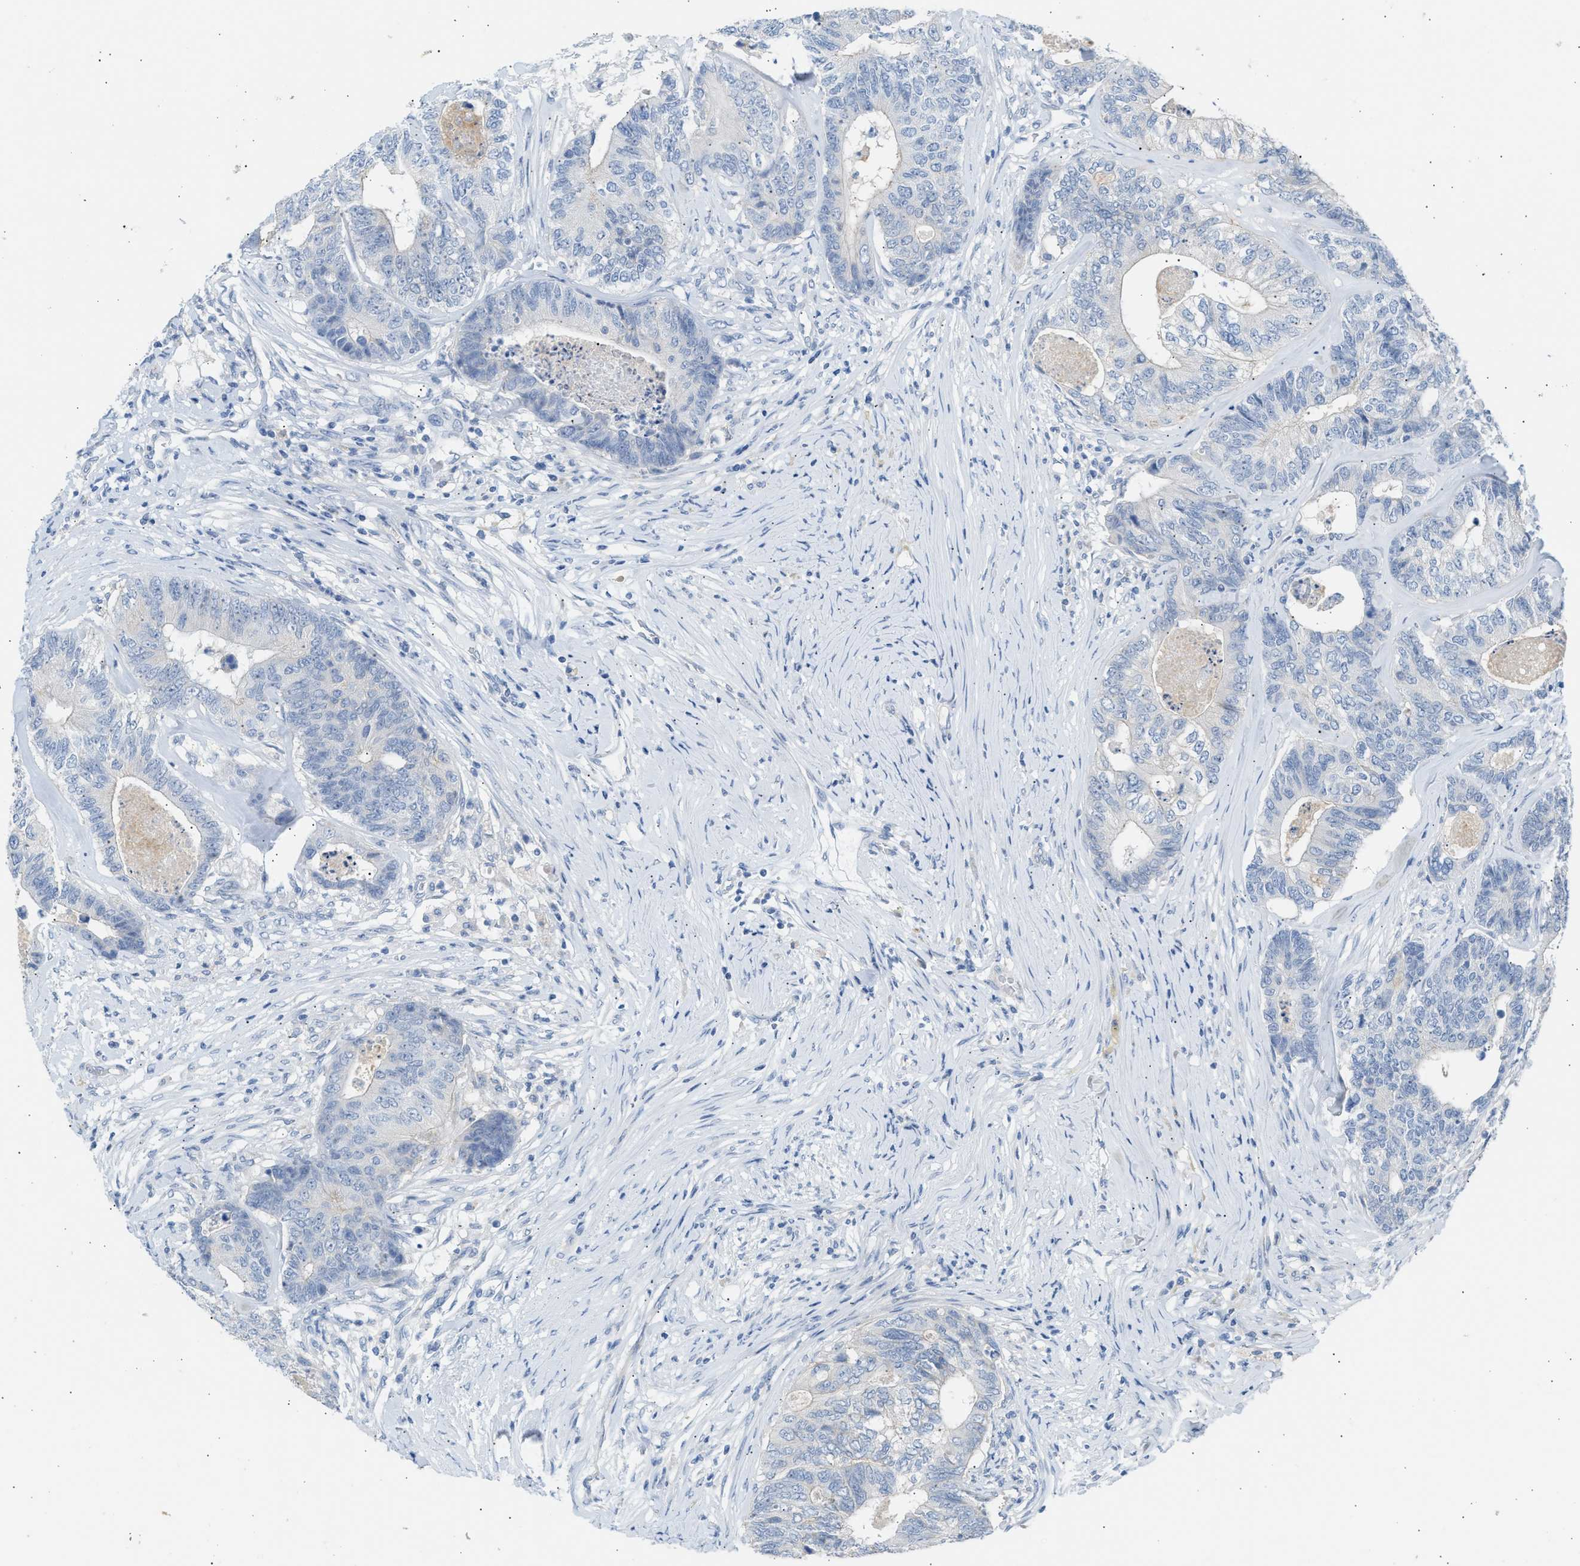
{"staining": {"intensity": "weak", "quantity": "<25%", "location": "cytoplasmic/membranous"}, "tissue": "colorectal cancer", "cell_type": "Tumor cells", "image_type": "cancer", "snomed": [{"axis": "morphology", "description": "Adenocarcinoma, NOS"}, {"axis": "topography", "description": "Colon"}], "caption": "This photomicrograph is of adenocarcinoma (colorectal) stained with immunohistochemistry to label a protein in brown with the nuclei are counter-stained blue. There is no staining in tumor cells.", "gene": "ERBB2", "patient": {"sex": "female", "age": 67}}